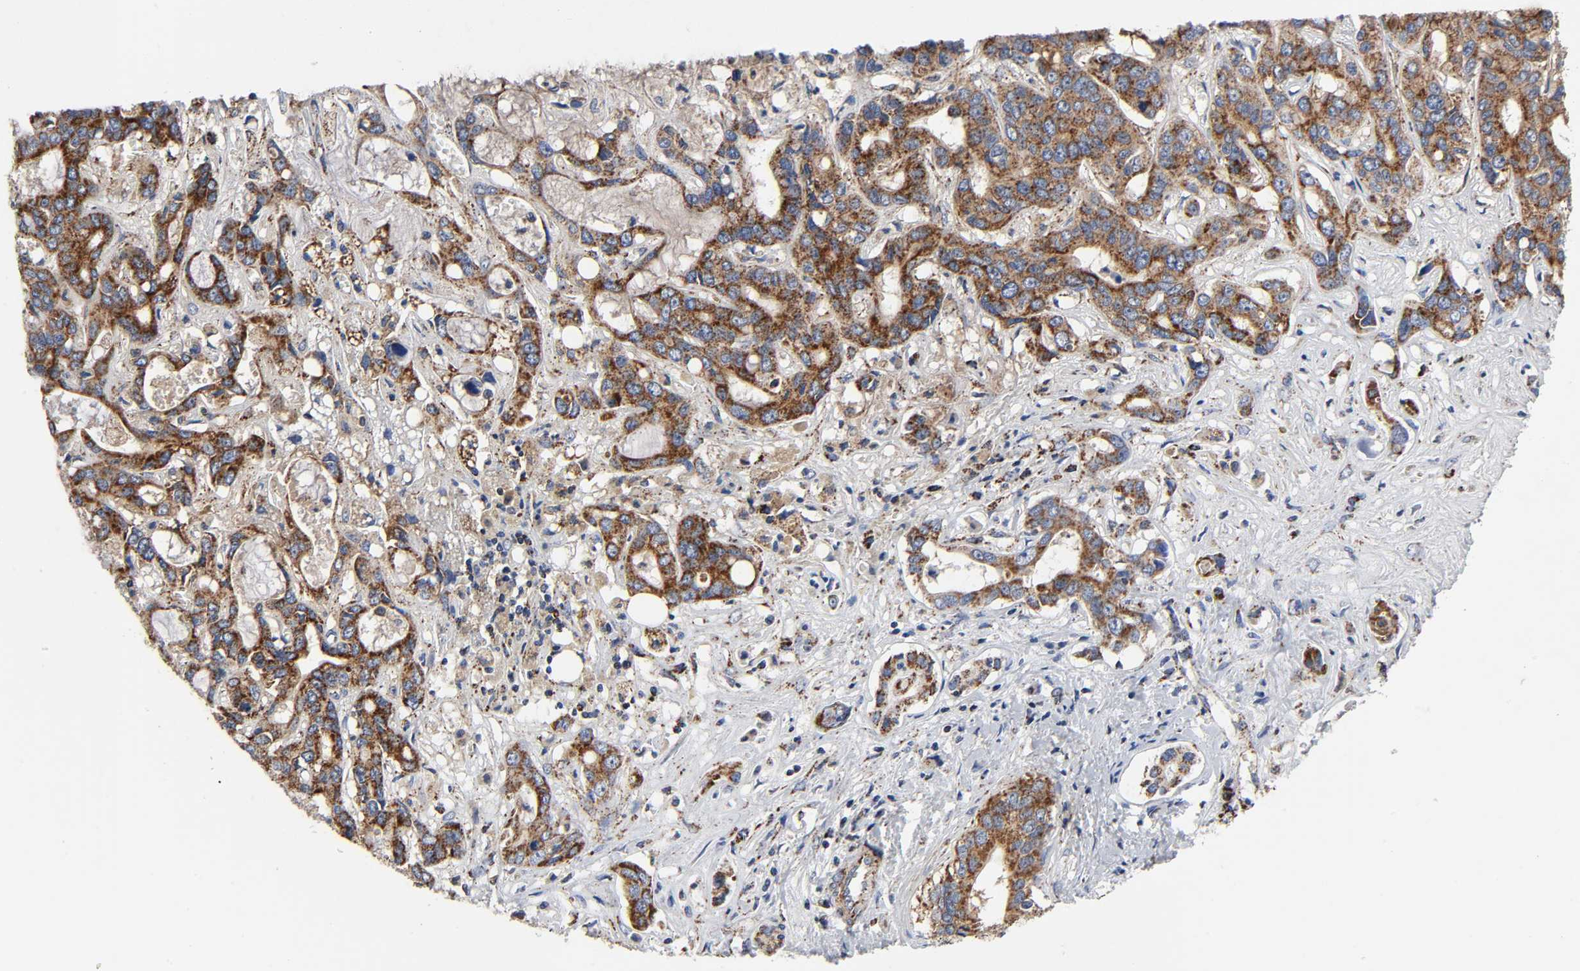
{"staining": {"intensity": "strong", "quantity": ">75%", "location": "cytoplasmic/membranous"}, "tissue": "liver cancer", "cell_type": "Tumor cells", "image_type": "cancer", "snomed": [{"axis": "morphology", "description": "Cholangiocarcinoma"}, {"axis": "topography", "description": "Liver"}], "caption": "Immunohistochemistry image of neoplastic tissue: cholangiocarcinoma (liver) stained using immunohistochemistry (IHC) demonstrates high levels of strong protein expression localized specifically in the cytoplasmic/membranous of tumor cells, appearing as a cytoplasmic/membranous brown color.", "gene": "AOPEP", "patient": {"sex": "female", "age": 65}}